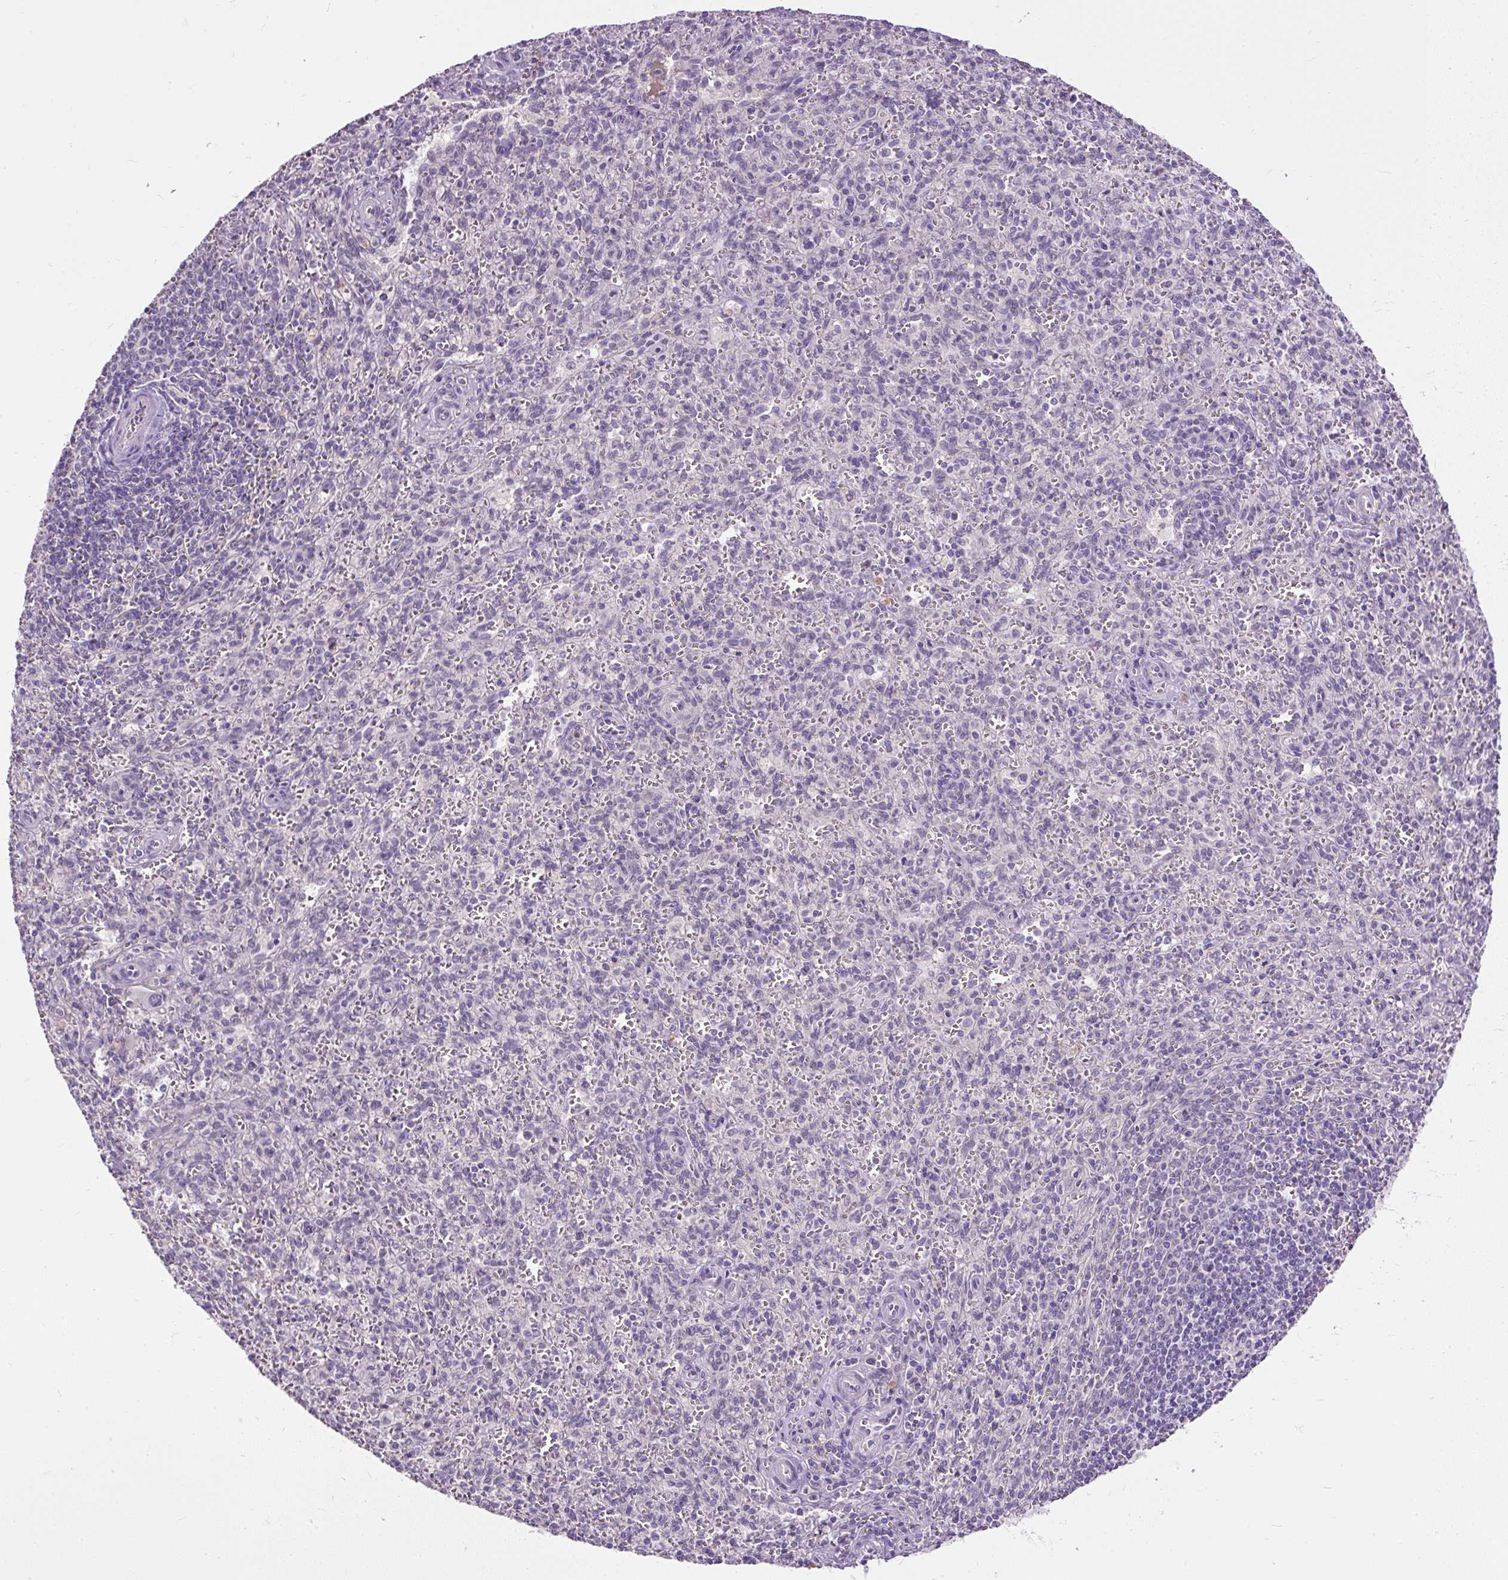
{"staining": {"intensity": "weak", "quantity": "<25%", "location": "cytoplasmic/membranous"}, "tissue": "spleen", "cell_type": "Cells in red pulp", "image_type": "normal", "snomed": [{"axis": "morphology", "description": "Normal tissue, NOS"}, {"axis": "topography", "description": "Spleen"}], "caption": "DAB (3,3'-diaminobenzidine) immunohistochemical staining of normal spleen exhibits no significant expression in cells in red pulp. Brightfield microscopy of immunohistochemistry (IHC) stained with DAB (3,3'-diaminobenzidine) (brown) and hematoxylin (blue), captured at high magnification.", "gene": "KRTAP20", "patient": {"sex": "female", "age": 26}}